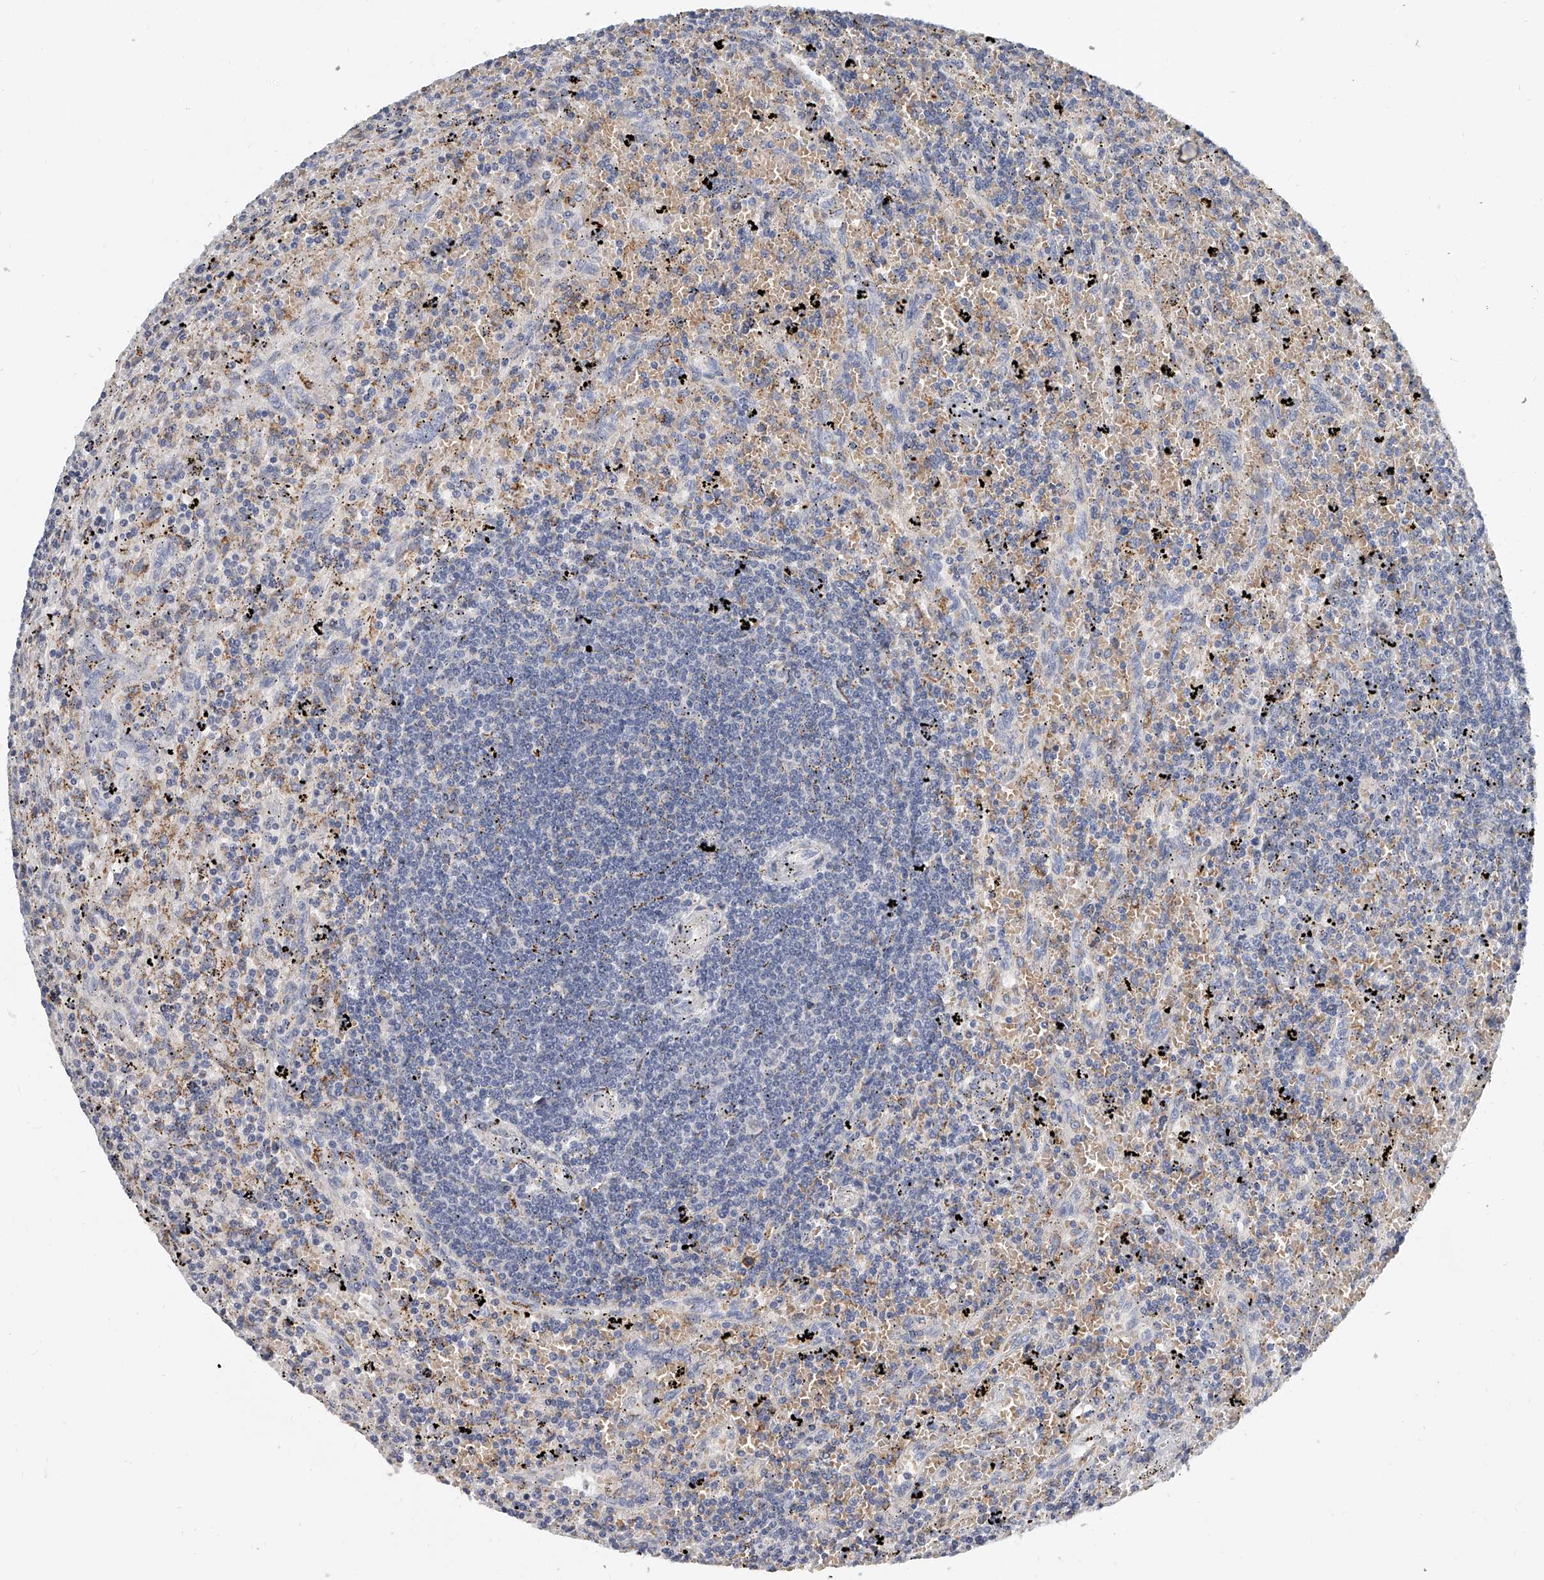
{"staining": {"intensity": "negative", "quantity": "none", "location": "none"}, "tissue": "lymphoma", "cell_type": "Tumor cells", "image_type": "cancer", "snomed": [{"axis": "morphology", "description": "Malignant lymphoma, non-Hodgkin's type, Low grade"}, {"axis": "topography", "description": "Spleen"}], "caption": "Tumor cells are negative for protein expression in human low-grade malignant lymphoma, non-Hodgkin's type.", "gene": "KLHL7", "patient": {"sex": "male", "age": 76}}